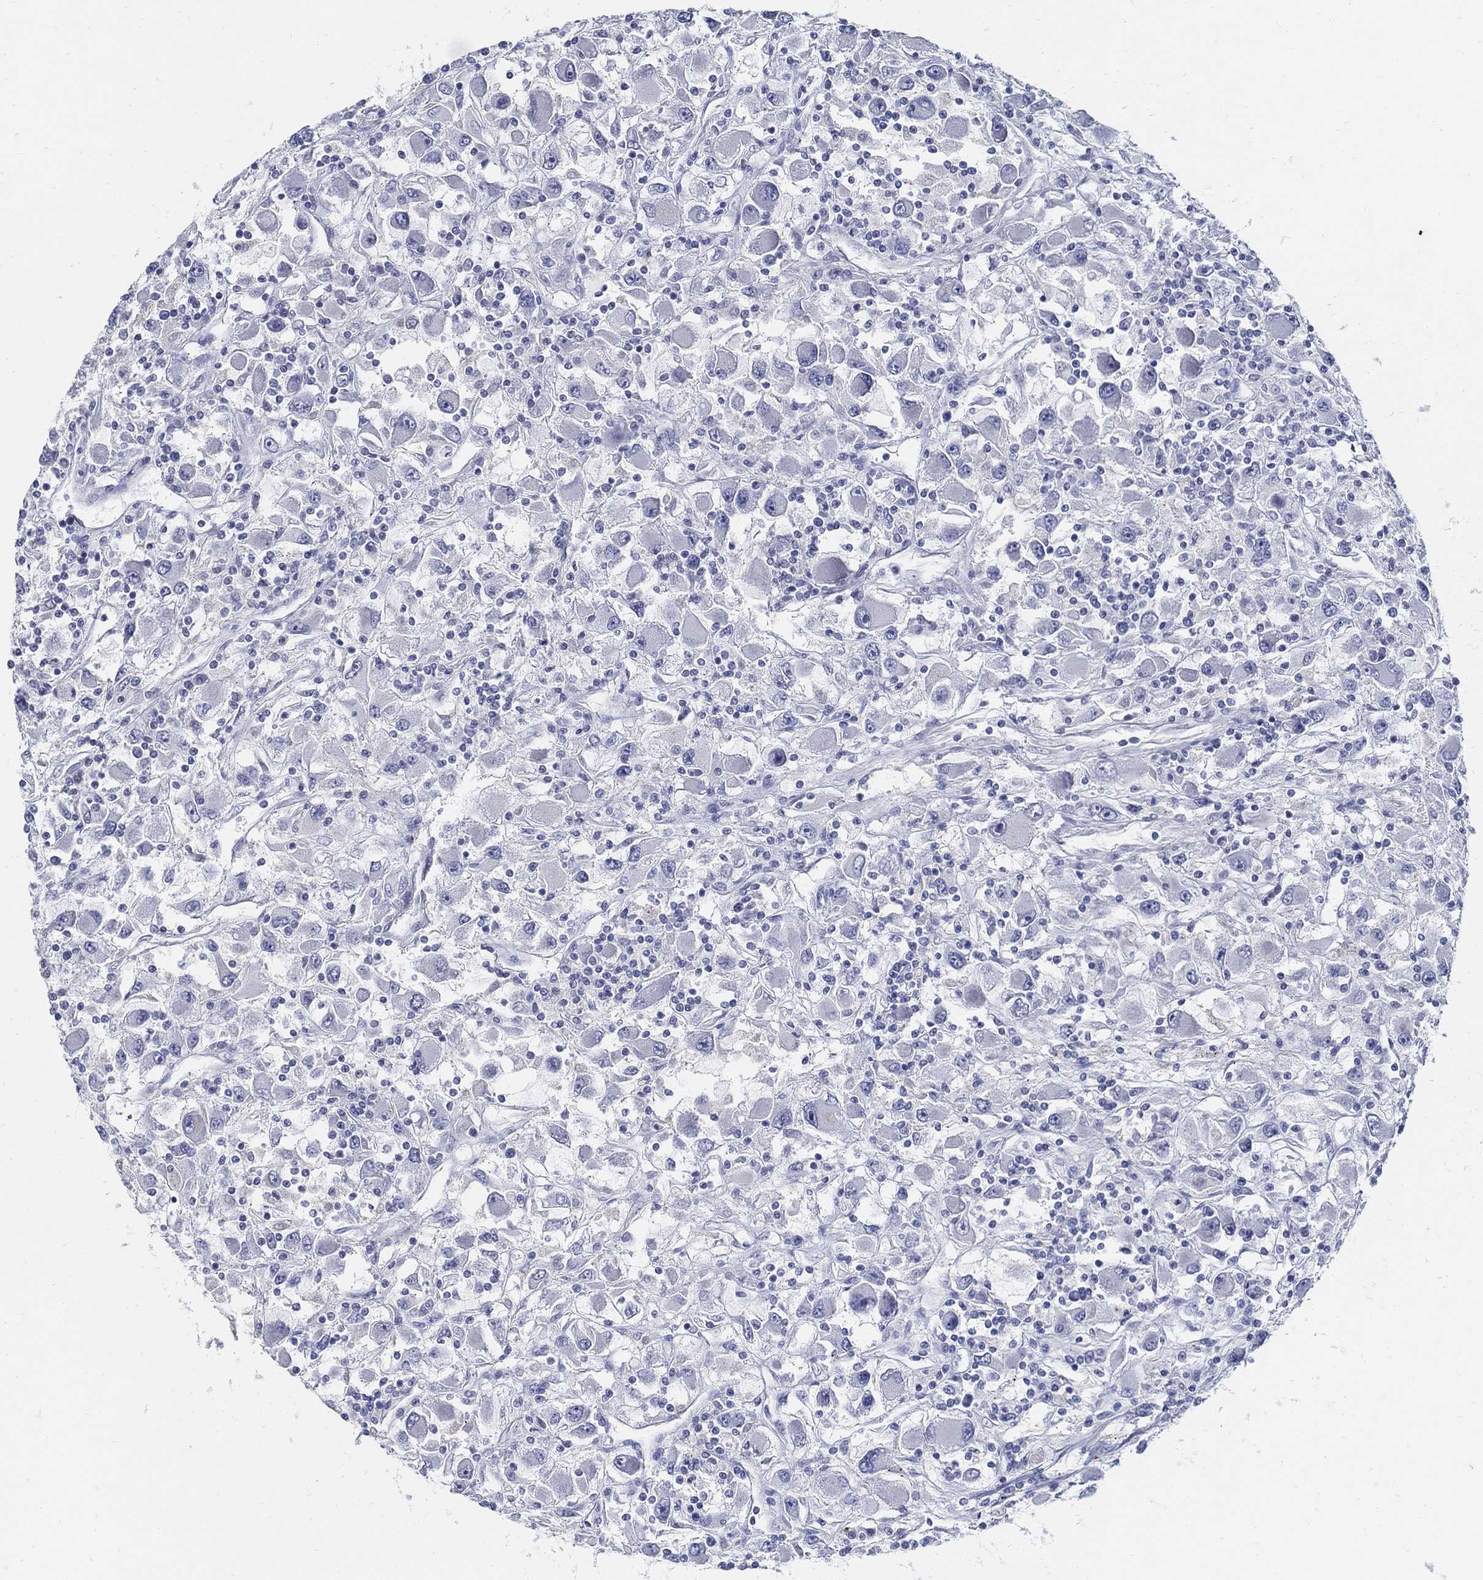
{"staining": {"intensity": "negative", "quantity": "none", "location": "none"}, "tissue": "renal cancer", "cell_type": "Tumor cells", "image_type": "cancer", "snomed": [{"axis": "morphology", "description": "Adenocarcinoma, NOS"}, {"axis": "topography", "description": "Kidney"}], "caption": "Tumor cells are negative for brown protein staining in renal cancer (adenocarcinoma).", "gene": "USP29", "patient": {"sex": "female", "age": 67}}